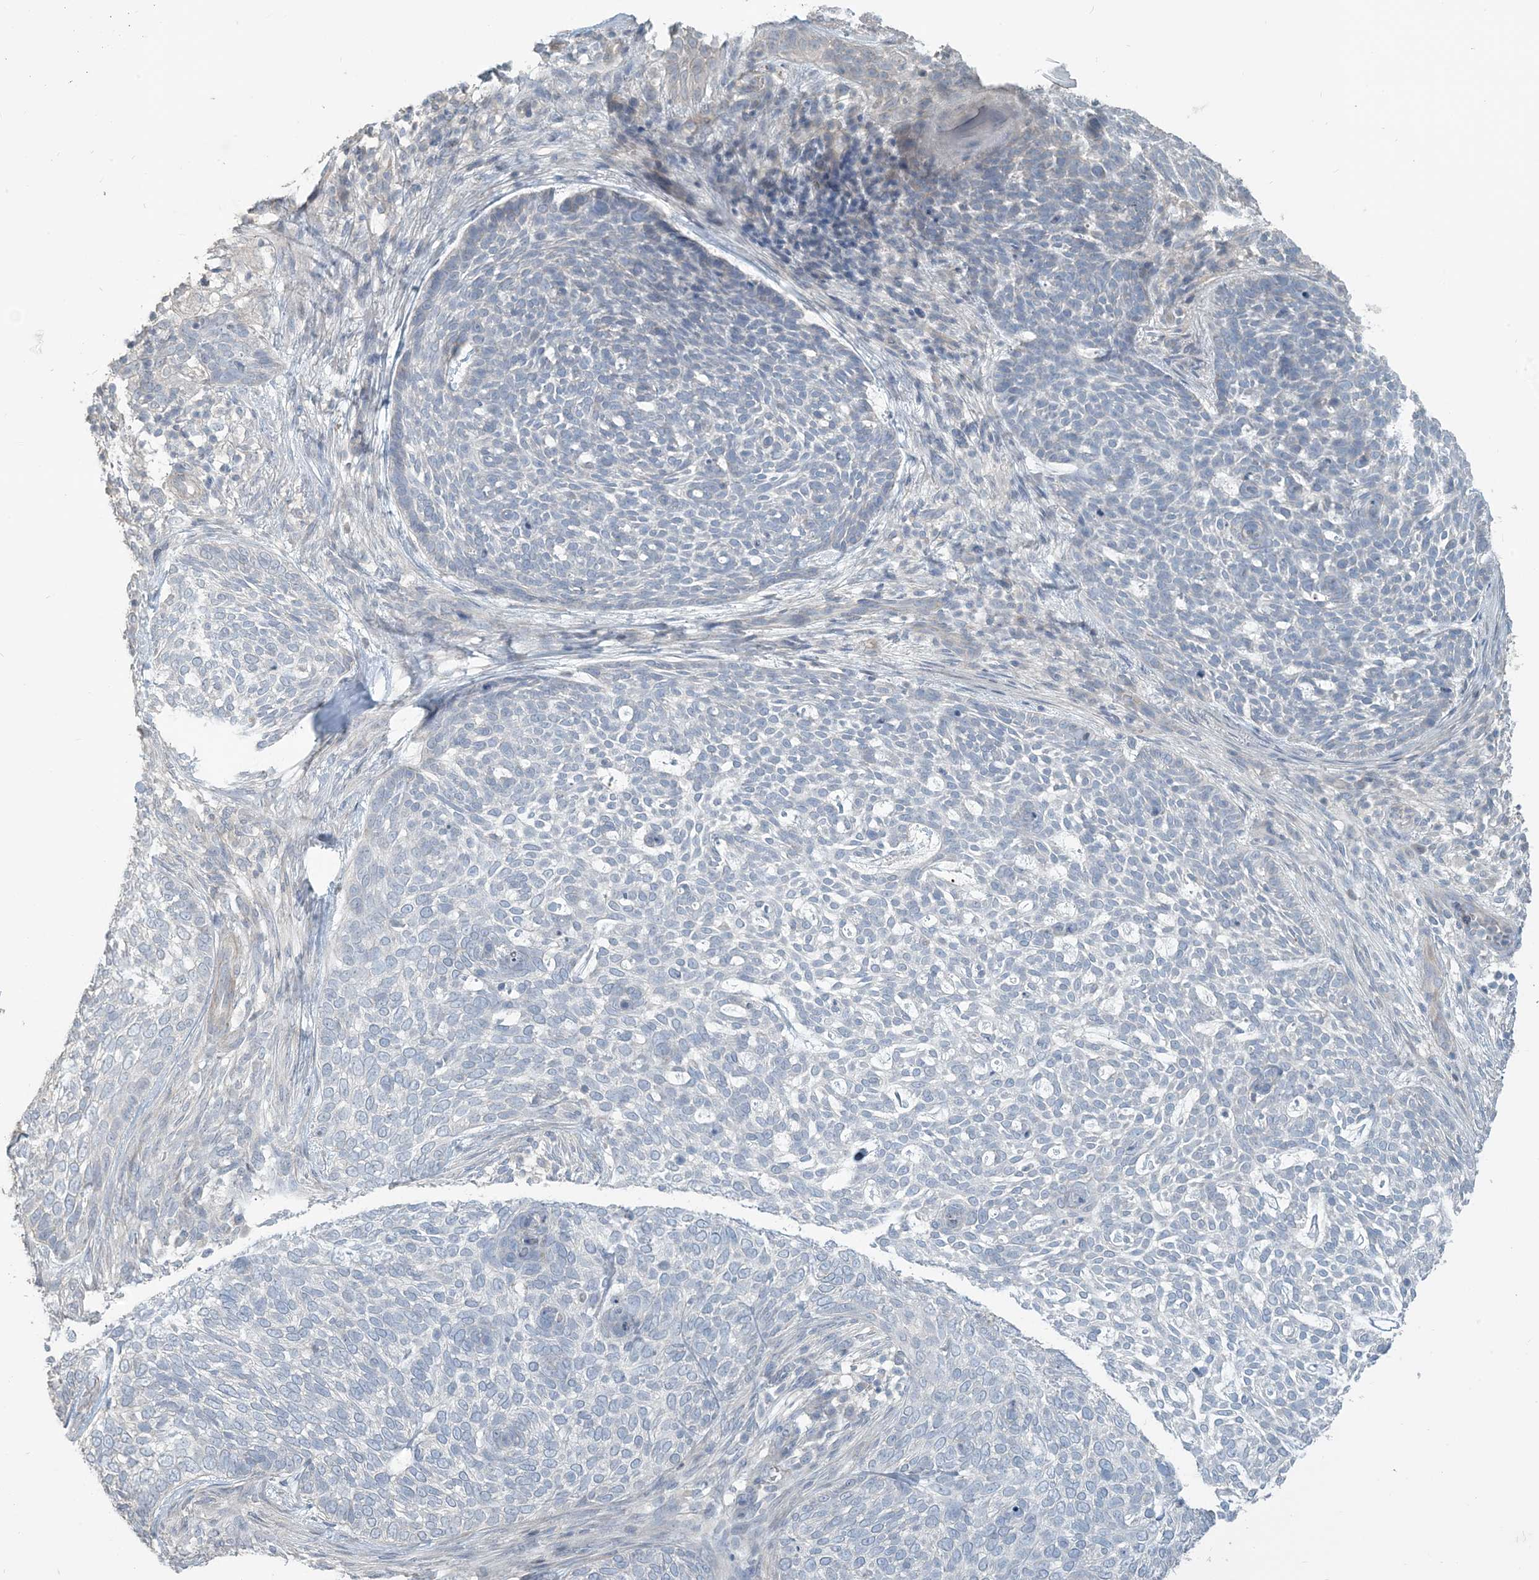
{"staining": {"intensity": "negative", "quantity": "none", "location": "none"}, "tissue": "skin cancer", "cell_type": "Tumor cells", "image_type": "cancer", "snomed": [{"axis": "morphology", "description": "Basal cell carcinoma"}, {"axis": "topography", "description": "Skin"}], "caption": "The photomicrograph shows no staining of tumor cells in basal cell carcinoma (skin).", "gene": "NPHS2", "patient": {"sex": "female", "age": 64}}